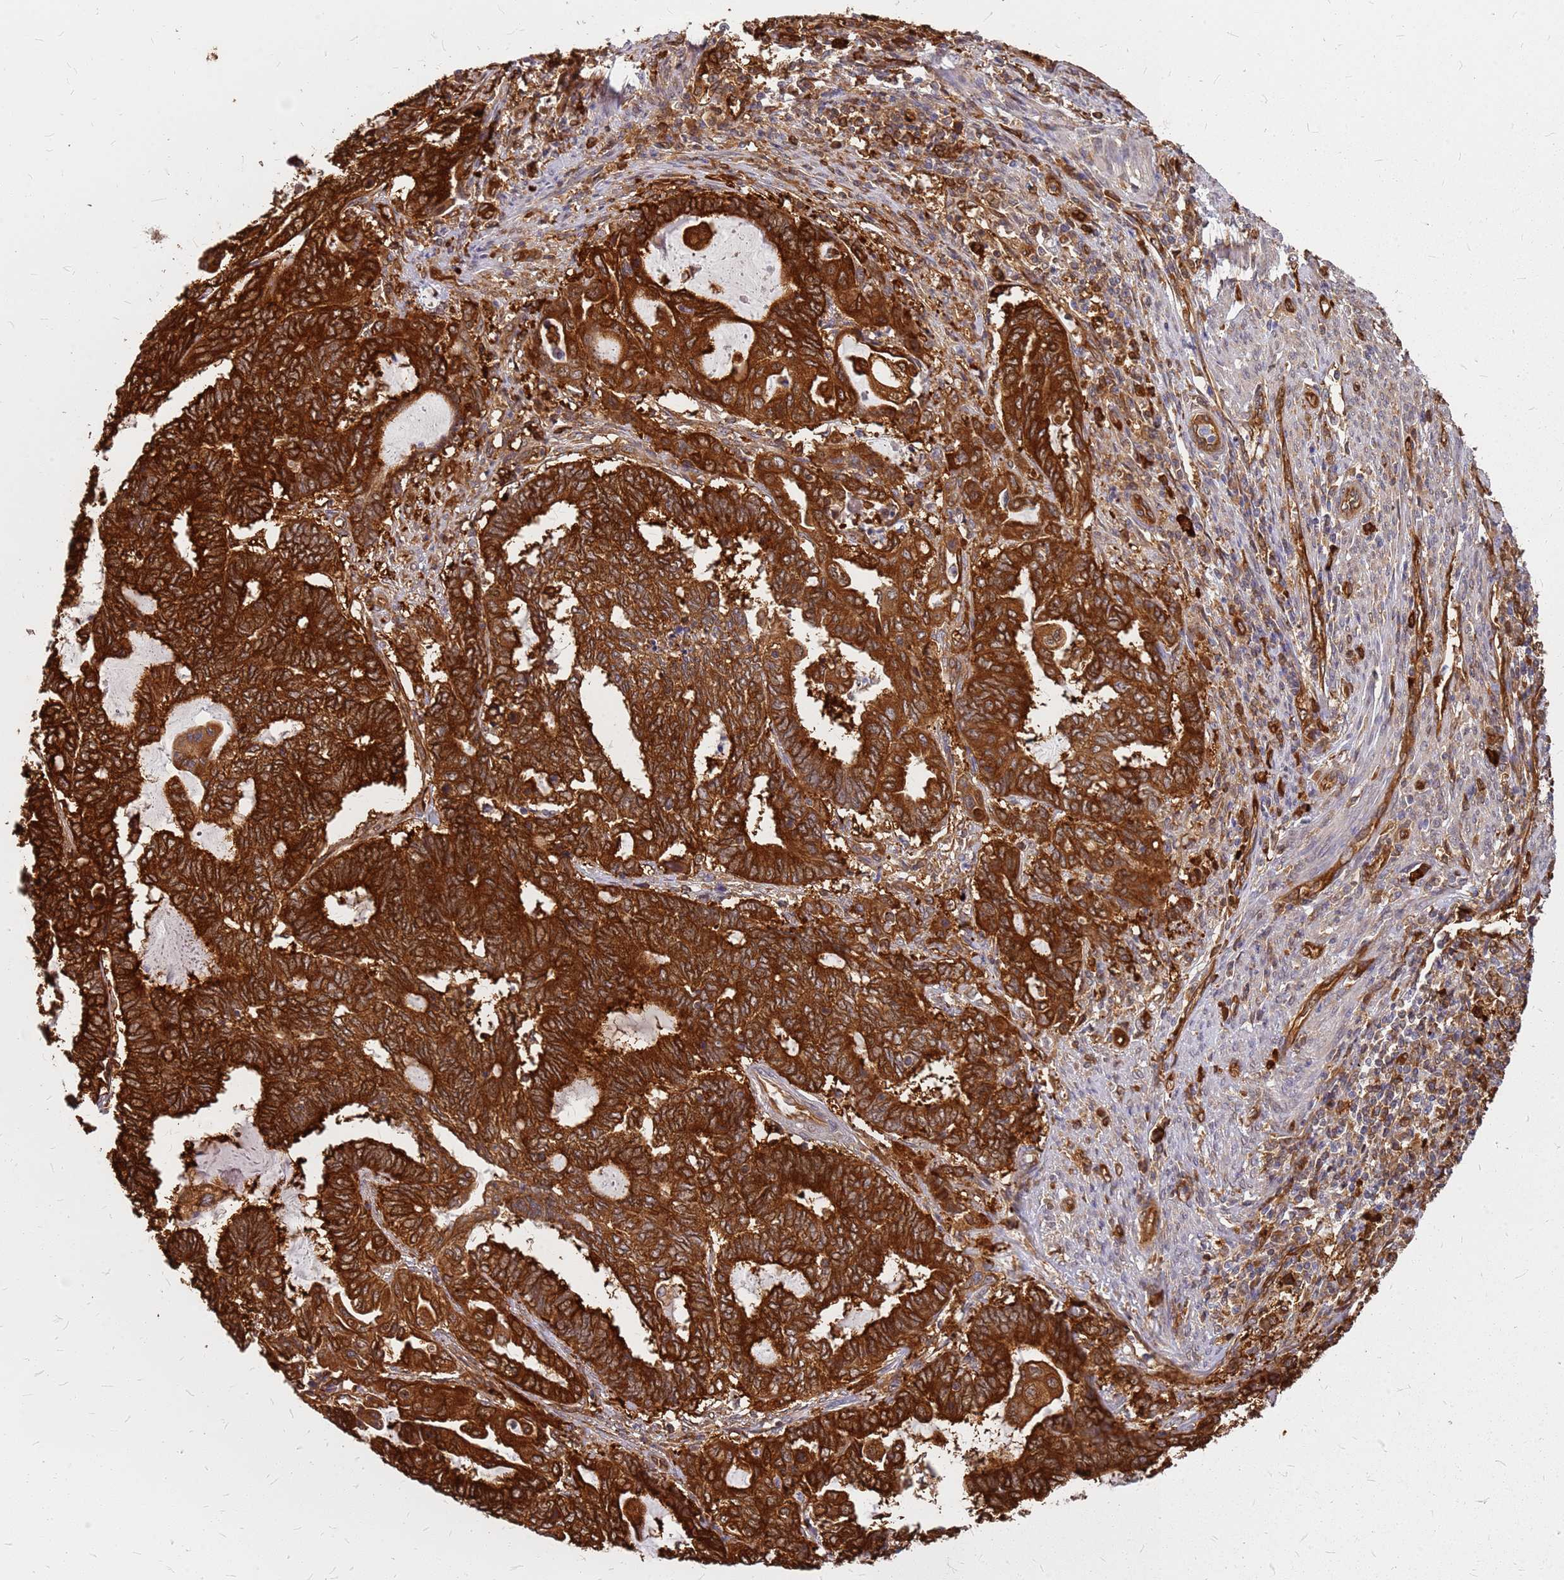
{"staining": {"intensity": "strong", "quantity": ">75%", "location": "cytoplasmic/membranous"}, "tissue": "endometrial cancer", "cell_type": "Tumor cells", "image_type": "cancer", "snomed": [{"axis": "morphology", "description": "Adenocarcinoma, NOS"}, {"axis": "topography", "description": "Uterus"}, {"axis": "topography", "description": "Endometrium"}], "caption": "Protein staining exhibits strong cytoplasmic/membranous staining in approximately >75% of tumor cells in adenocarcinoma (endometrial).", "gene": "HDX", "patient": {"sex": "female", "age": 70}}